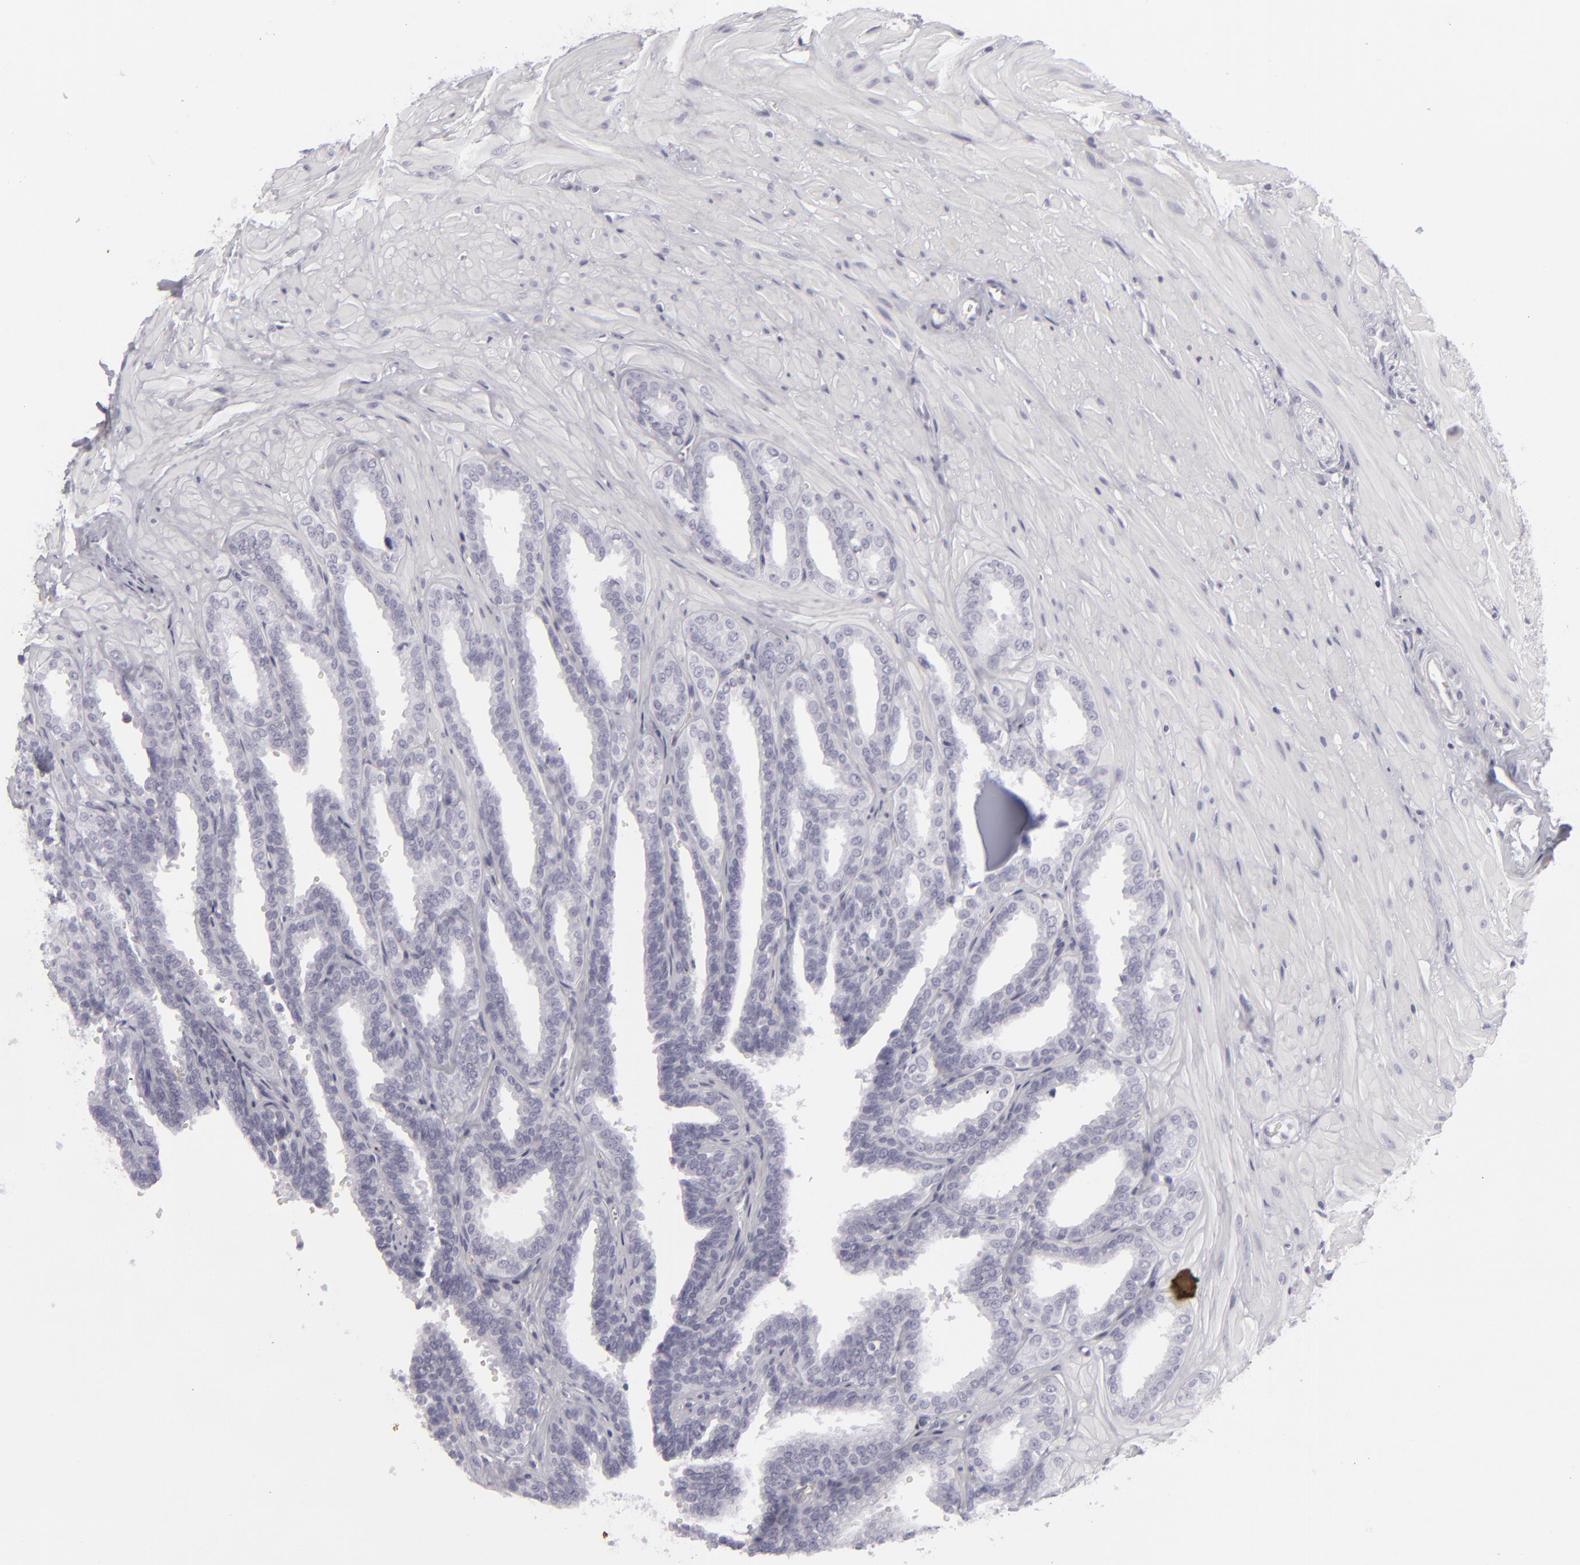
{"staining": {"intensity": "negative", "quantity": "none", "location": "none"}, "tissue": "seminal vesicle", "cell_type": "Glandular cells", "image_type": "normal", "snomed": [{"axis": "morphology", "description": "Normal tissue, NOS"}, {"axis": "topography", "description": "Seminal veicle"}], "caption": "Immunohistochemistry of normal human seminal vesicle demonstrates no expression in glandular cells.", "gene": "KRT1", "patient": {"sex": "male", "age": 26}}